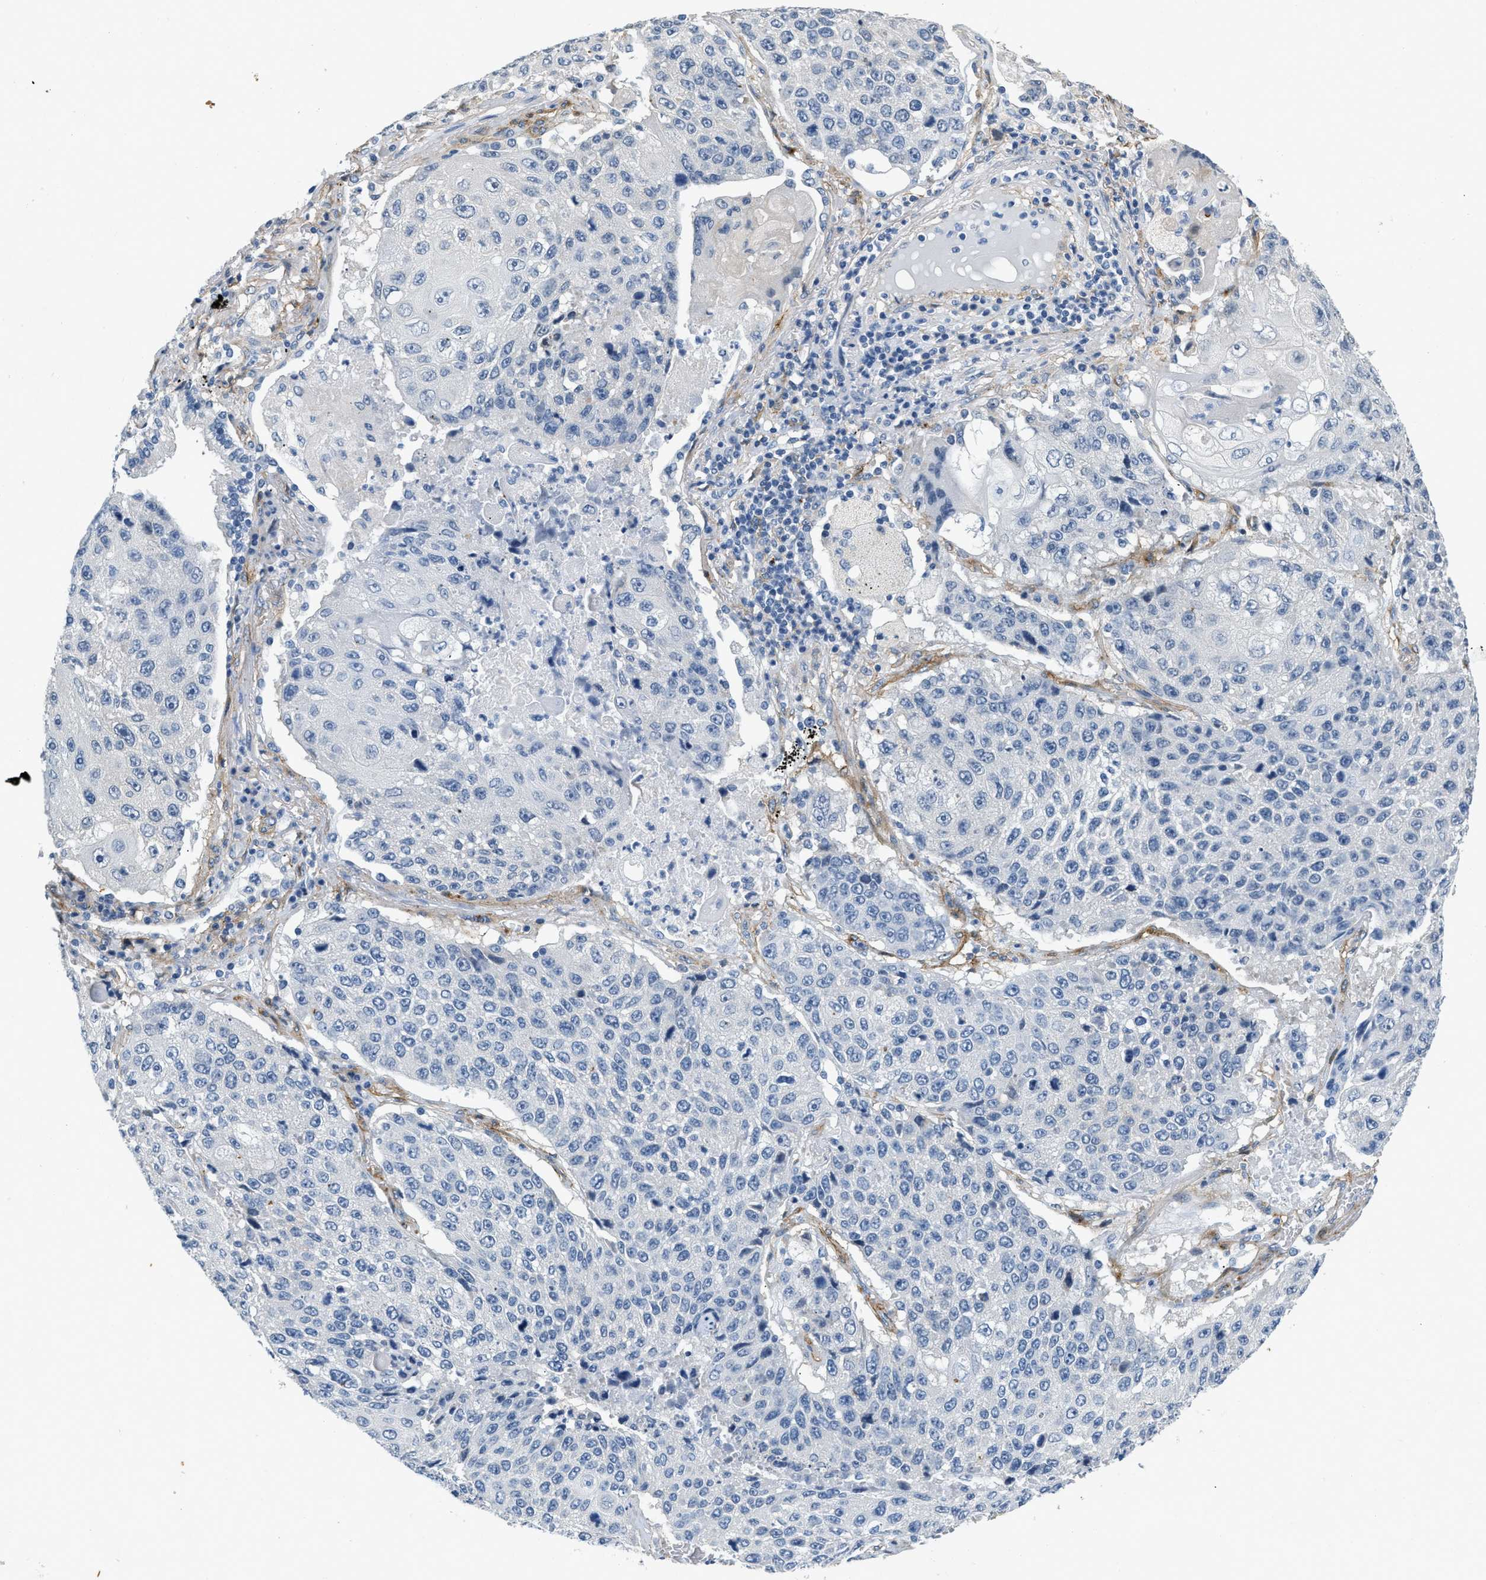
{"staining": {"intensity": "negative", "quantity": "none", "location": "none"}, "tissue": "lung cancer", "cell_type": "Tumor cells", "image_type": "cancer", "snomed": [{"axis": "morphology", "description": "Squamous cell carcinoma, NOS"}, {"axis": "topography", "description": "Lung"}], "caption": "DAB (3,3'-diaminobenzidine) immunohistochemical staining of lung squamous cell carcinoma reveals no significant expression in tumor cells.", "gene": "PDGFRA", "patient": {"sex": "male", "age": 61}}